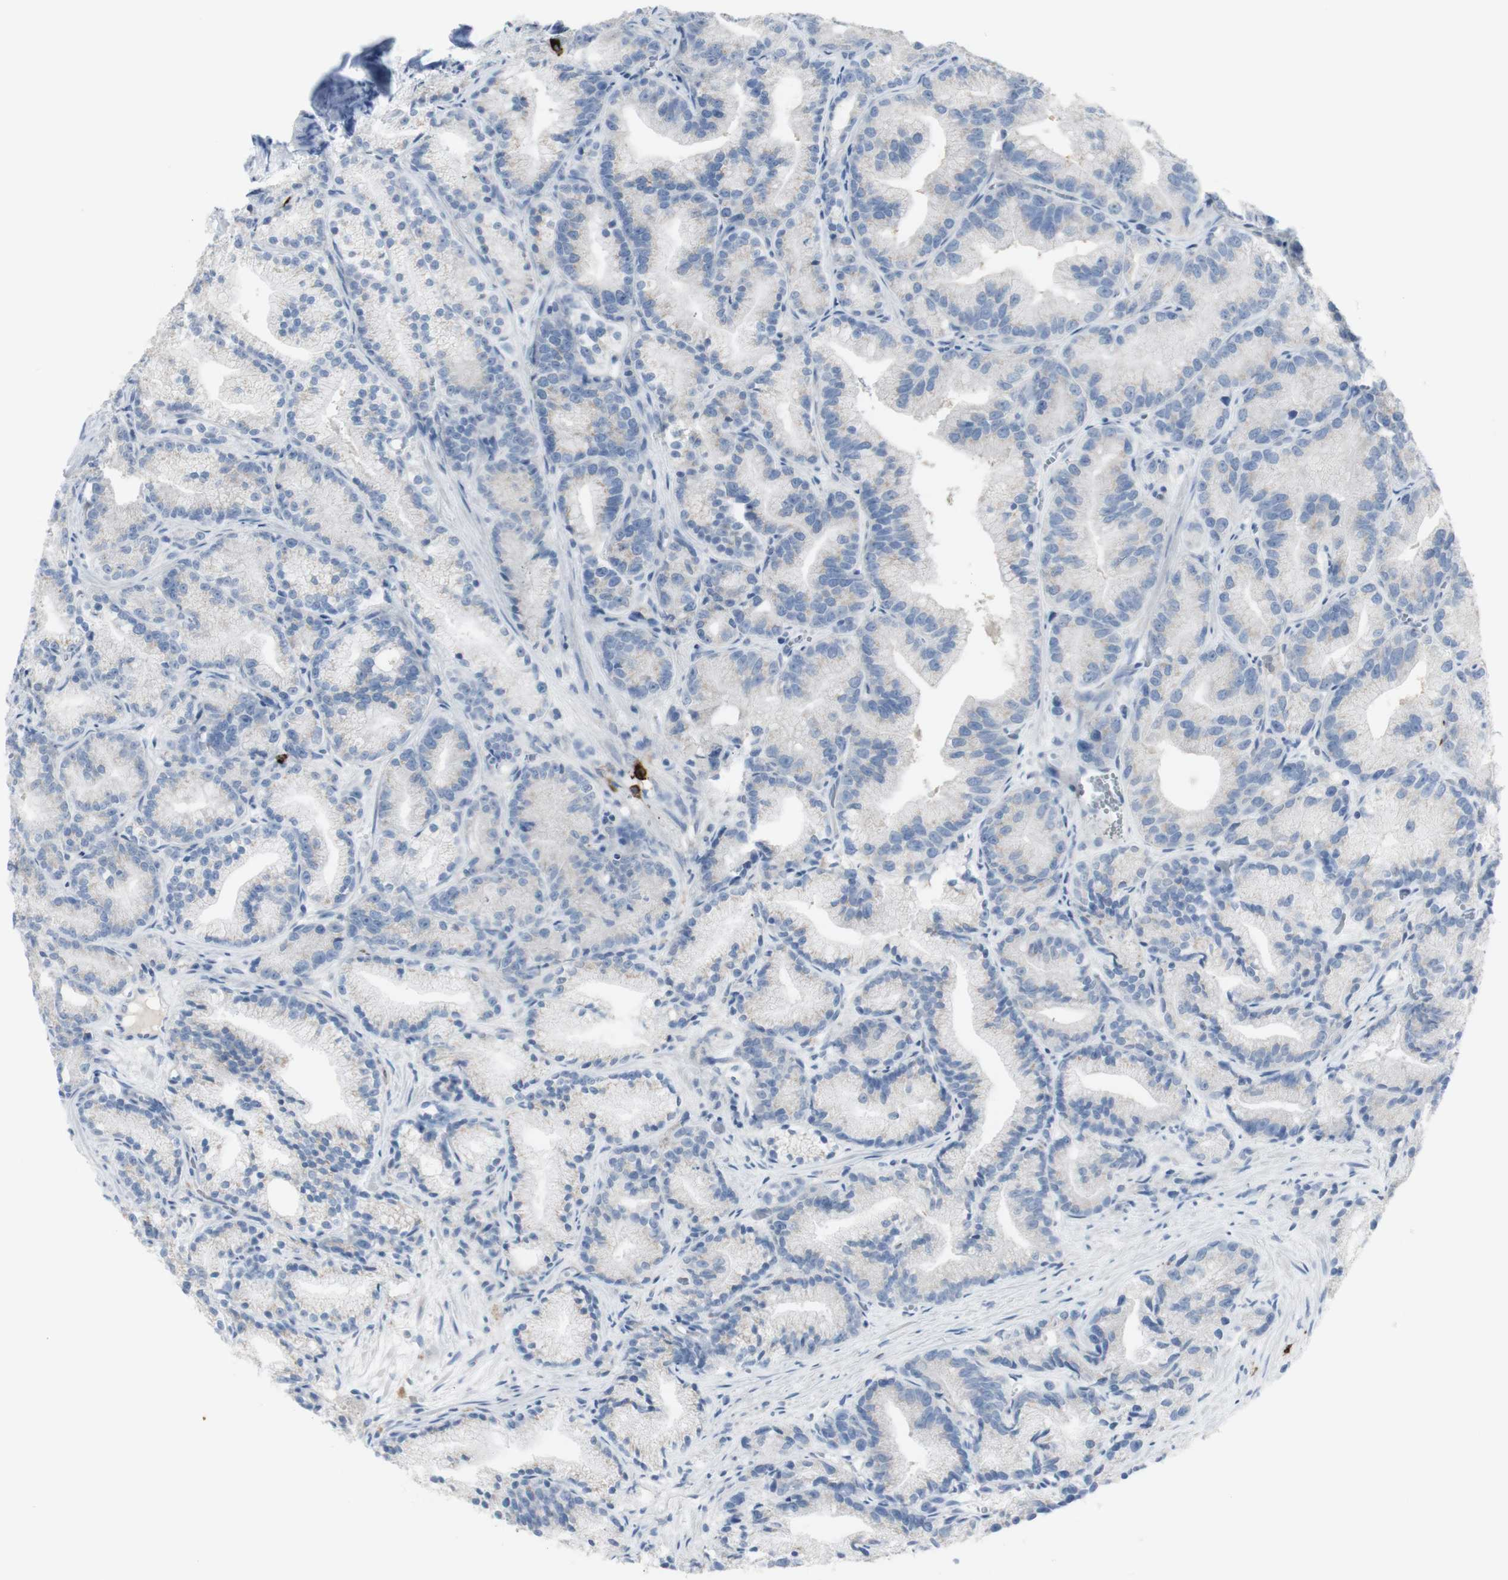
{"staining": {"intensity": "negative", "quantity": "none", "location": "none"}, "tissue": "prostate cancer", "cell_type": "Tumor cells", "image_type": "cancer", "snomed": [{"axis": "morphology", "description": "Adenocarcinoma, Low grade"}, {"axis": "topography", "description": "Prostate"}], "caption": "An immunohistochemistry image of prostate cancer is shown. There is no staining in tumor cells of prostate cancer.", "gene": "CD207", "patient": {"sex": "male", "age": 89}}